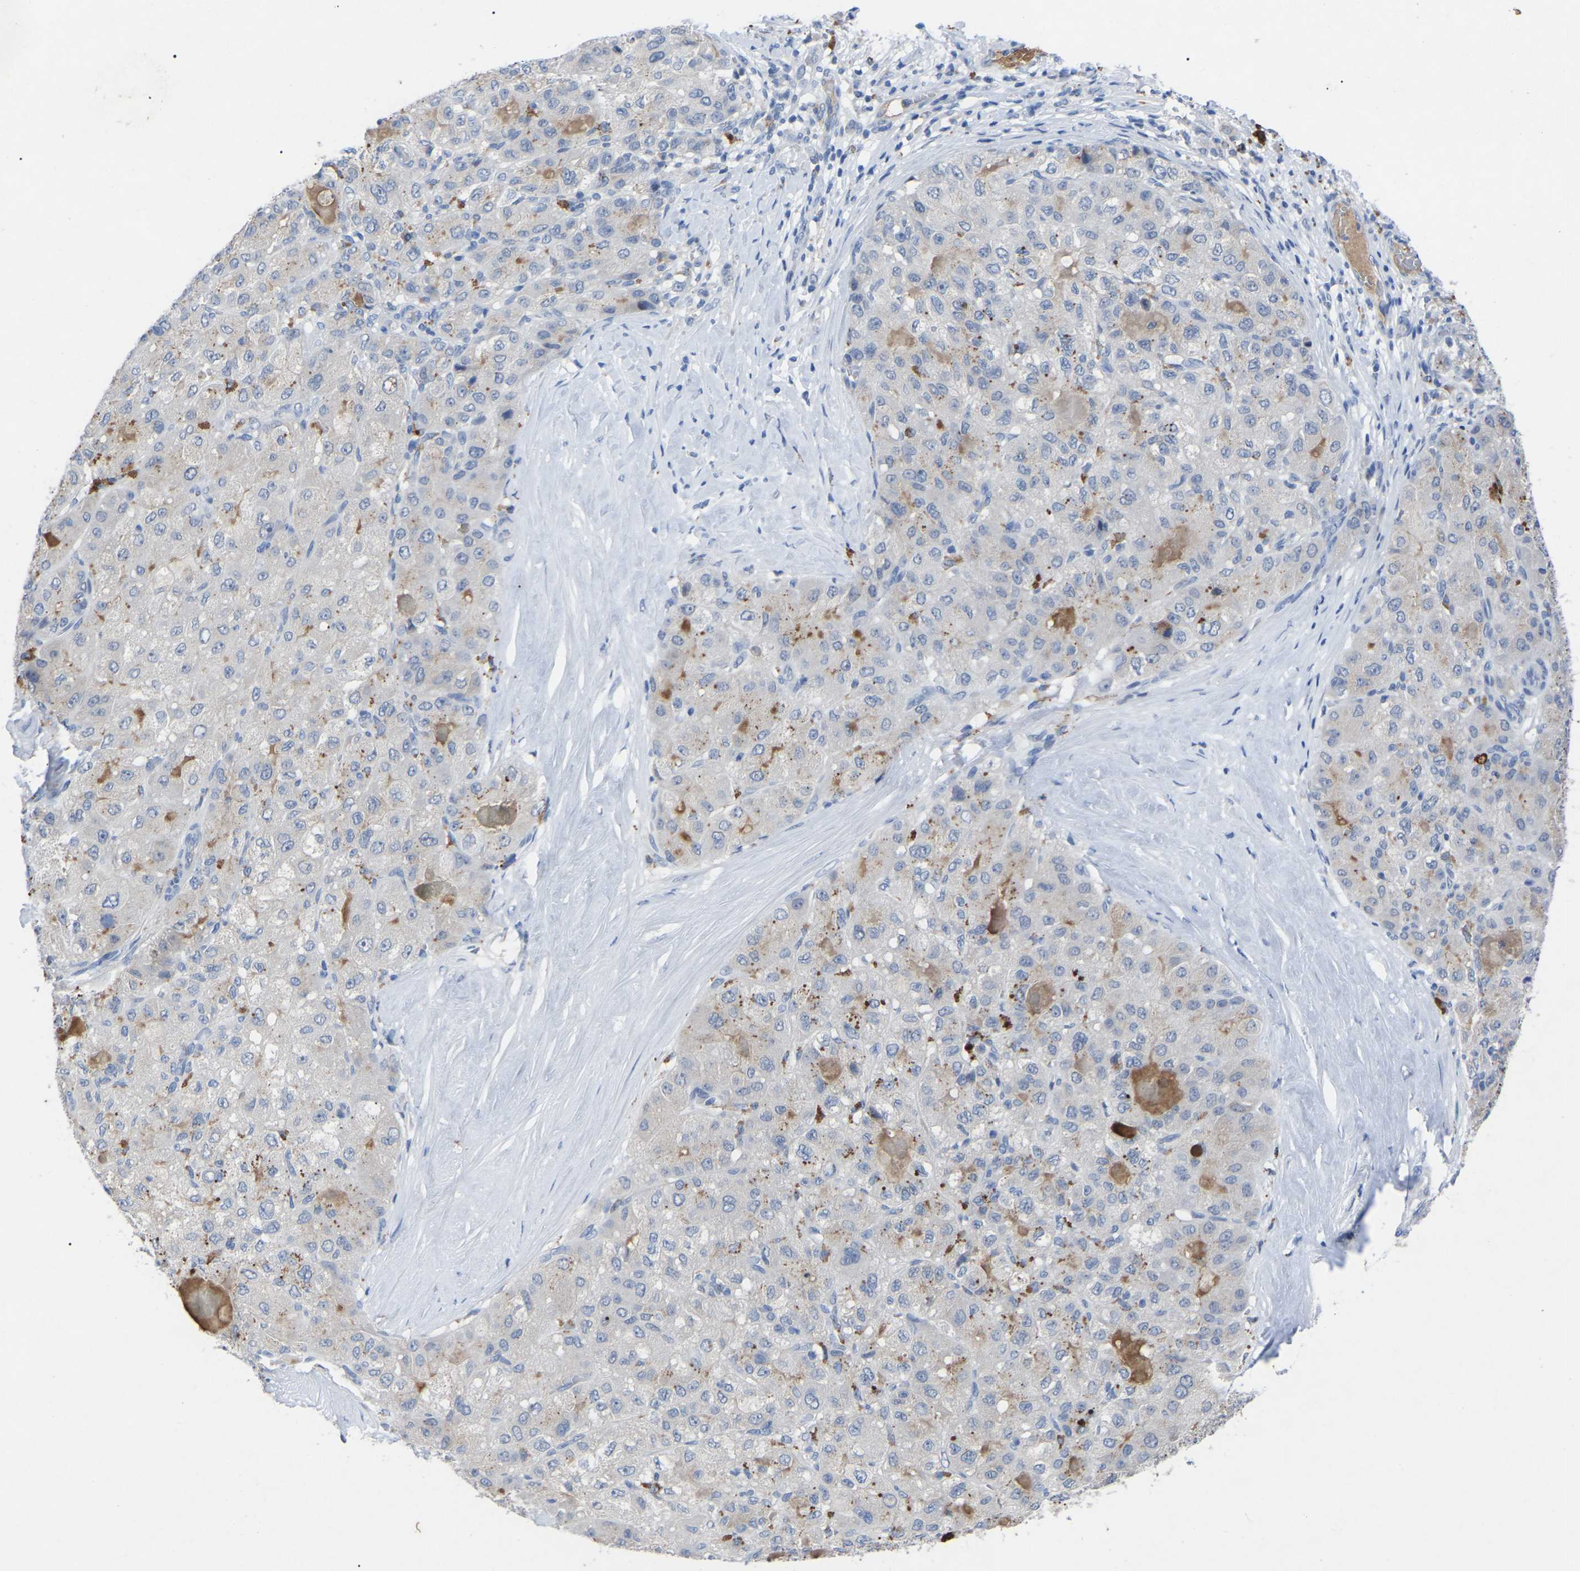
{"staining": {"intensity": "negative", "quantity": "none", "location": "none"}, "tissue": "liver cancer", "cell_type": "Tumor cells", "image_type": "cancer", "snomed": [{"axis": "morphology", "description": "Carcinoma, Hepatocellular, NOS"}, {"axis": "topography", "description": "Liver"}], "caption": "Protein analysis of liver cancer (hepatocellular carcinoma) exhibits no significant positivity in tumor cells.", "gene": "SMPD2", "patient": {"sex": "male", "age": 80}}